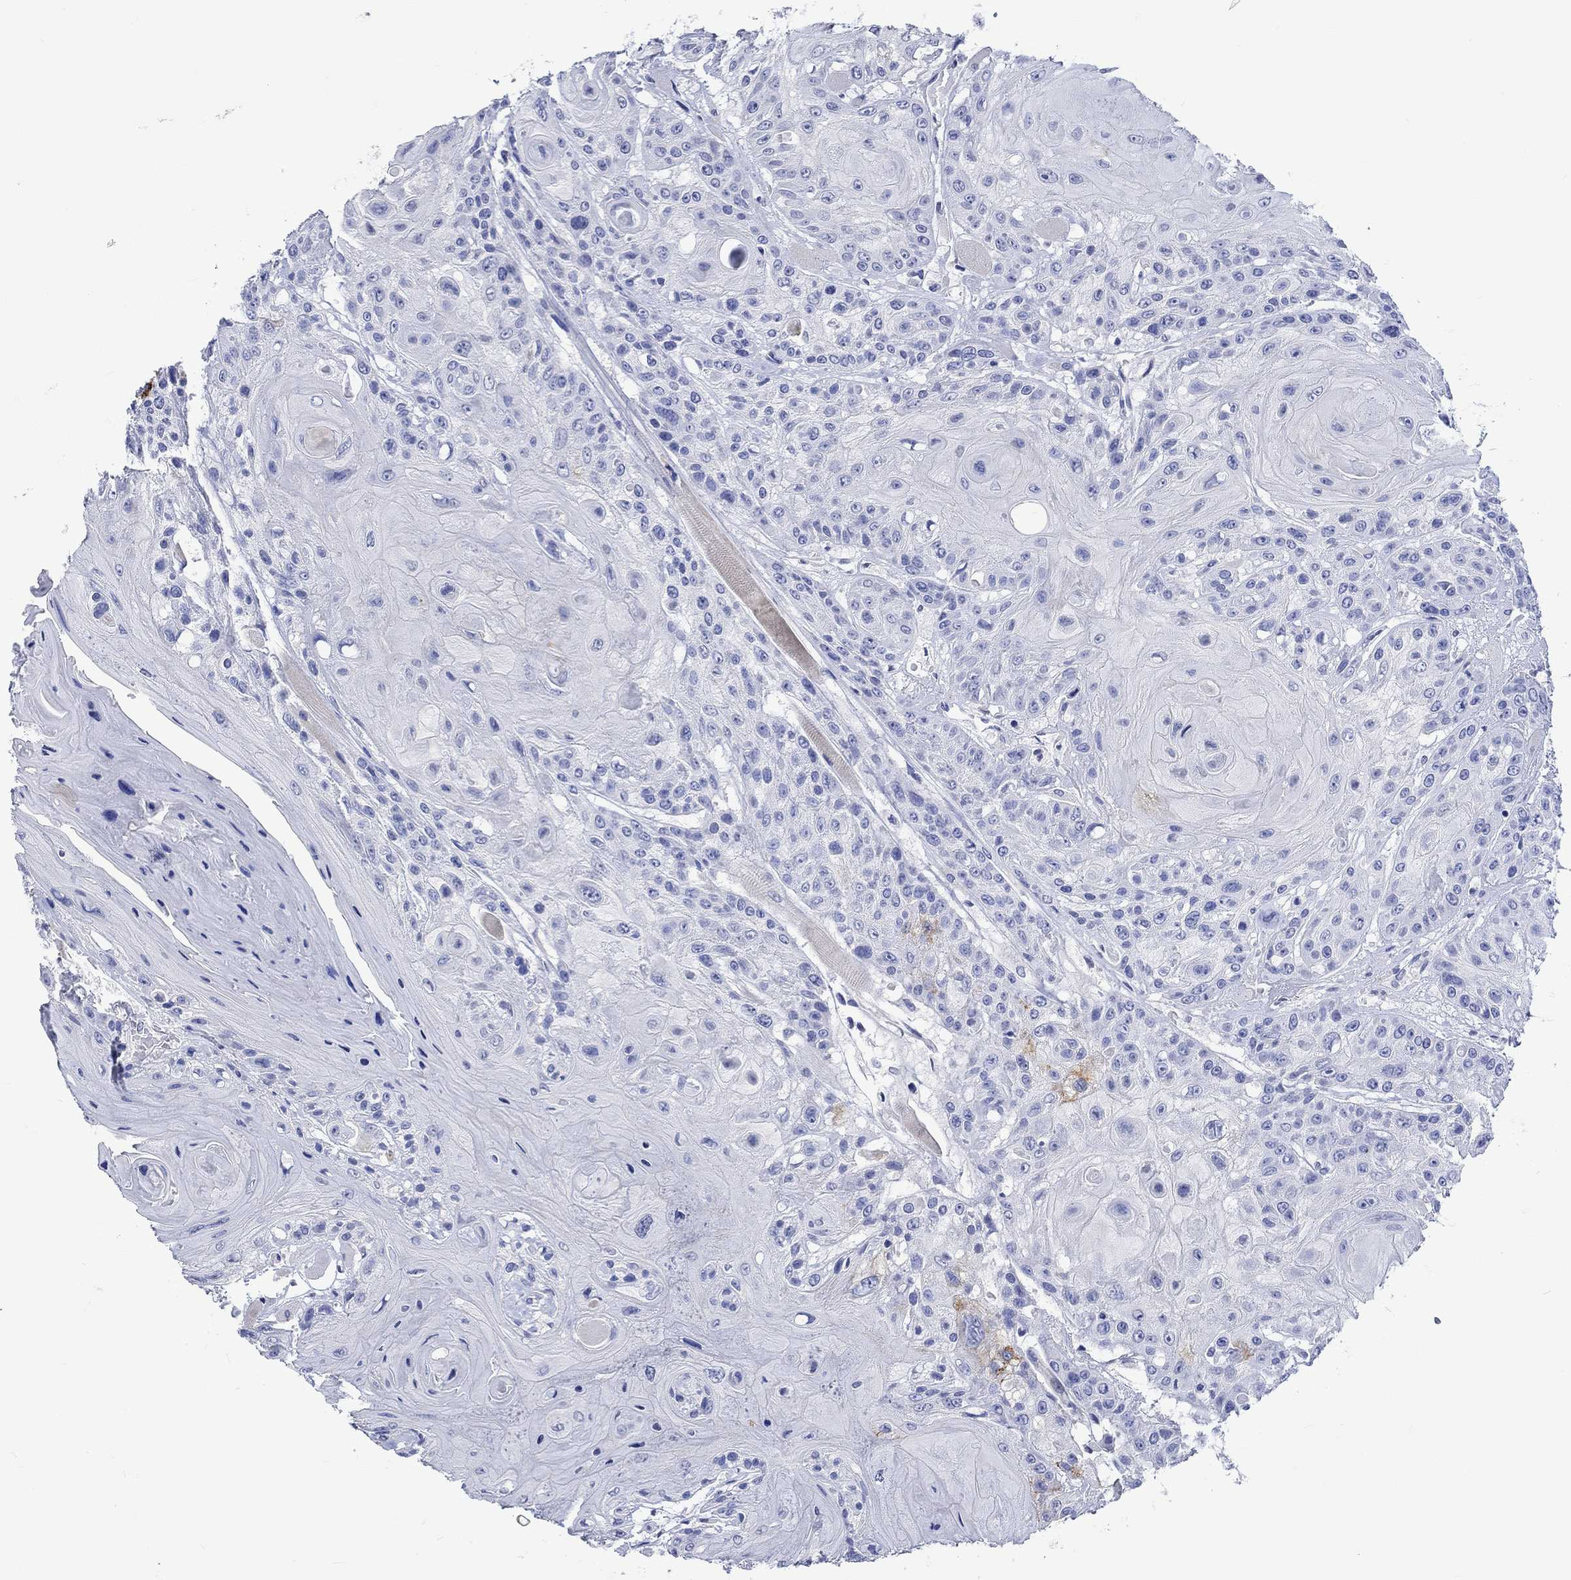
{"staining": {"intensity": "negative", "quantity": "none", "location": "none"}, "tissue": "head and neck cancer", "cell_type": "Tumor cells", "image_type": "cancer", "snomed": [{"axis": "morphology", "description": "Squamous cell carcinoma, NOS"}, {"axis": "topography", "description": "Head-Neck"}], "caption": "A micrograph of head and neck cancer (squamous cell carcinoma) stained for a protein displays no brown staining in tumor cells. The staining is performed using DAB (3,3'-diaminobenzidine) brown chromogen with nuclei counter-stained in using hematoxylin.", "gene": "KLHL35", "patient": {"sex": "female", "age": 59}}